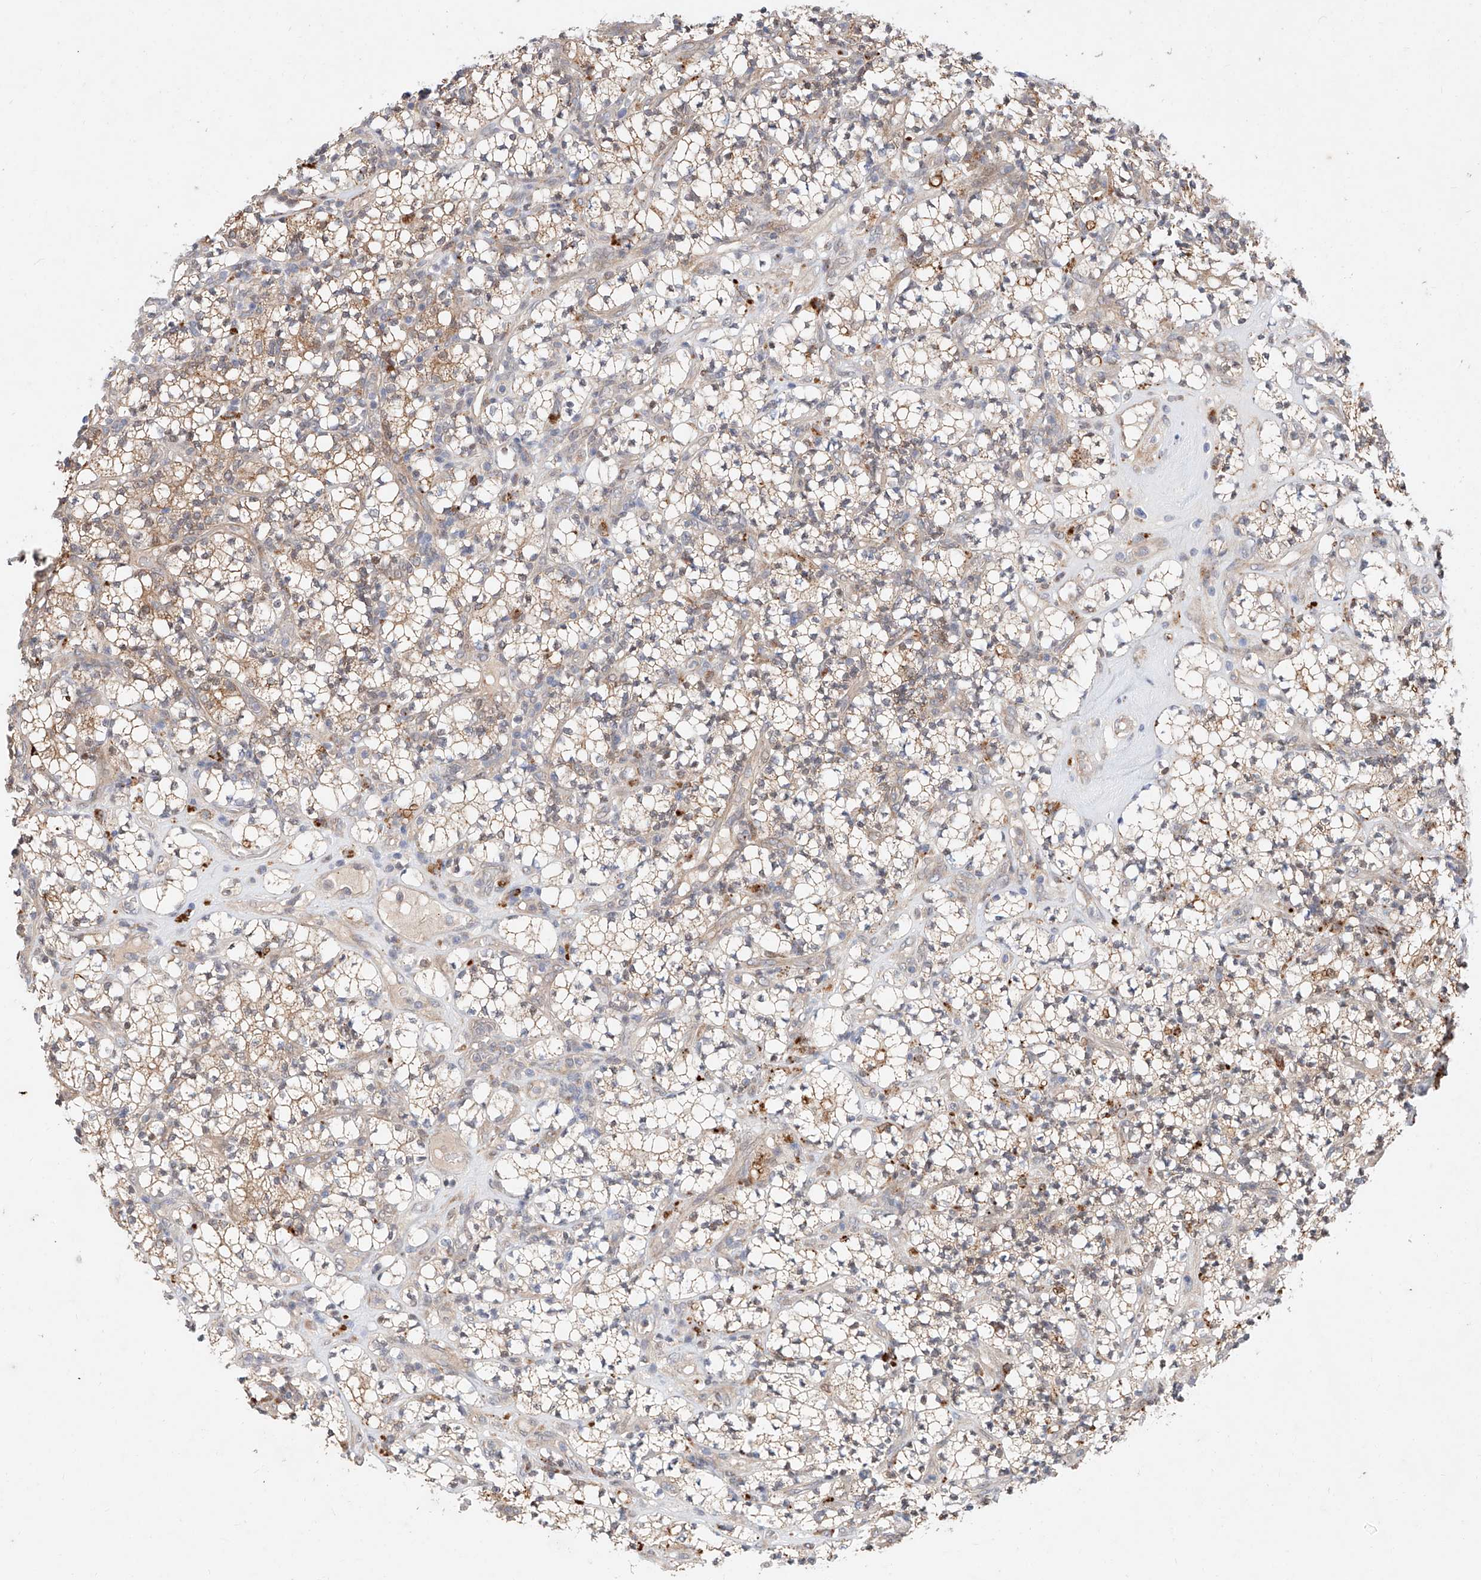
{"staining": {"intensity": "weak", "quantity": ">75%", "location": "cytoplasmic/membranous,nuclear"}, "tissue": "renal cancer", "cell_type": "Tumor cells", "image_type": "cancer", "snomed": [{"axis": "morphology", "description": "Adenocarcinoma, NOS"}, {"axis": "topography", "description": "Kidney"}], "caption": "Immunohistochemical staining of adenocarcinoma (renal) reveals weak cytoplasmic/membranous and nuclear protein staining in about >75% of tumor cells. Nuclei are stained in blue.", "gene": "GCNT1", "patient": {"sex": "male", "age": 77}}